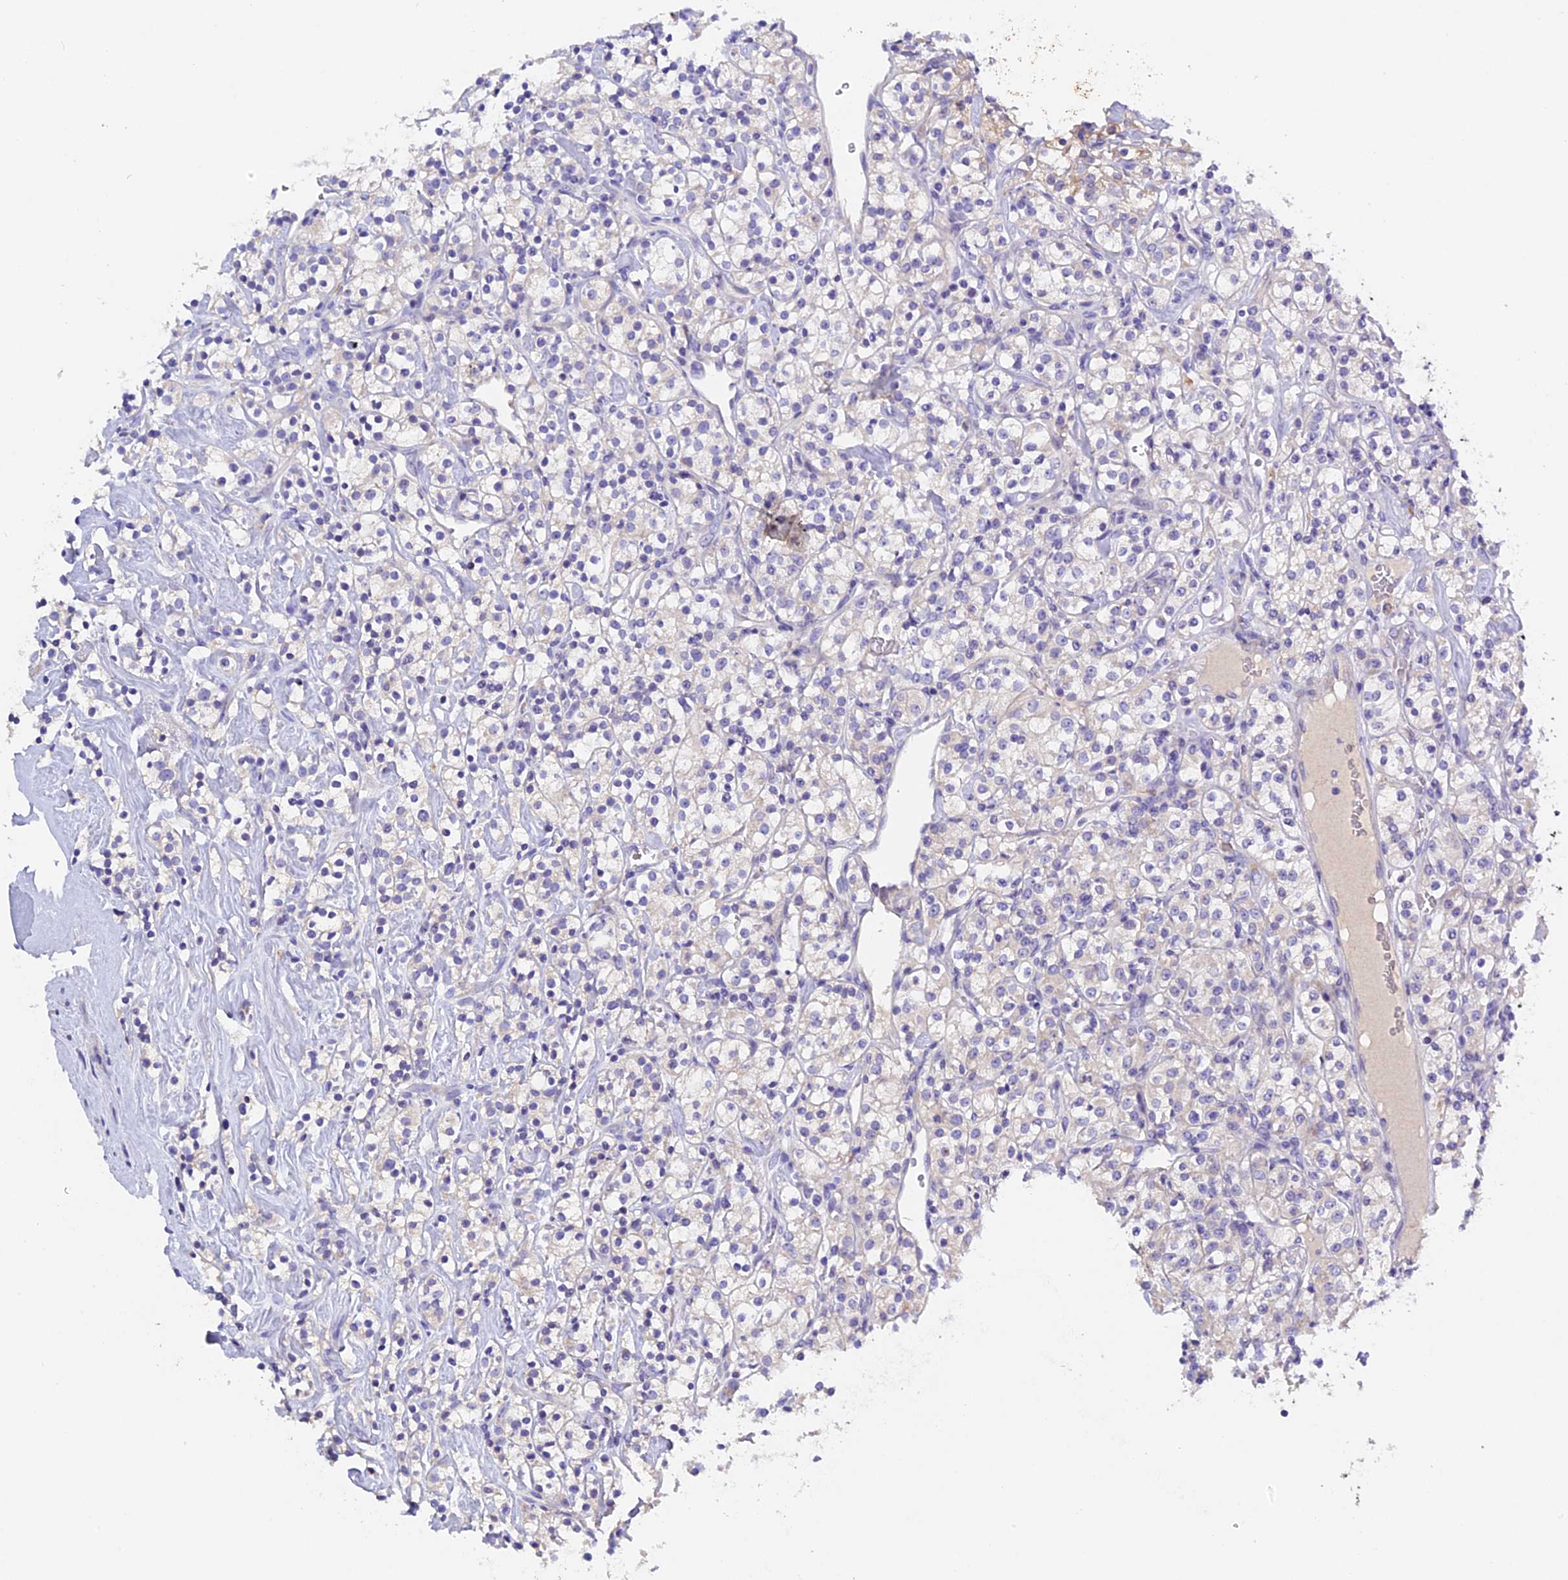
{"staining": {"intensity": "negative", "quantity": "none", "location": "none"}, "tissue": "renal cancer", "cell_type": "Tumor cells", "image_type": "cancer", "snomed": [{"axis": "morphology", "description": "Adenocarcinoma, NOS"}, {"axis": "topography", "description": "Kidney"}], "caption": "Immunohistochemical staining of human renal adenocarcinoma reveals no significant positivity in tumor cells. Brightfield microscopy of IHC stained with DAB (brown) and hematoxylin (blue), captured at high magnification.", "gene": "RTTN", "patient": {"sex": "male", "age": 77}}